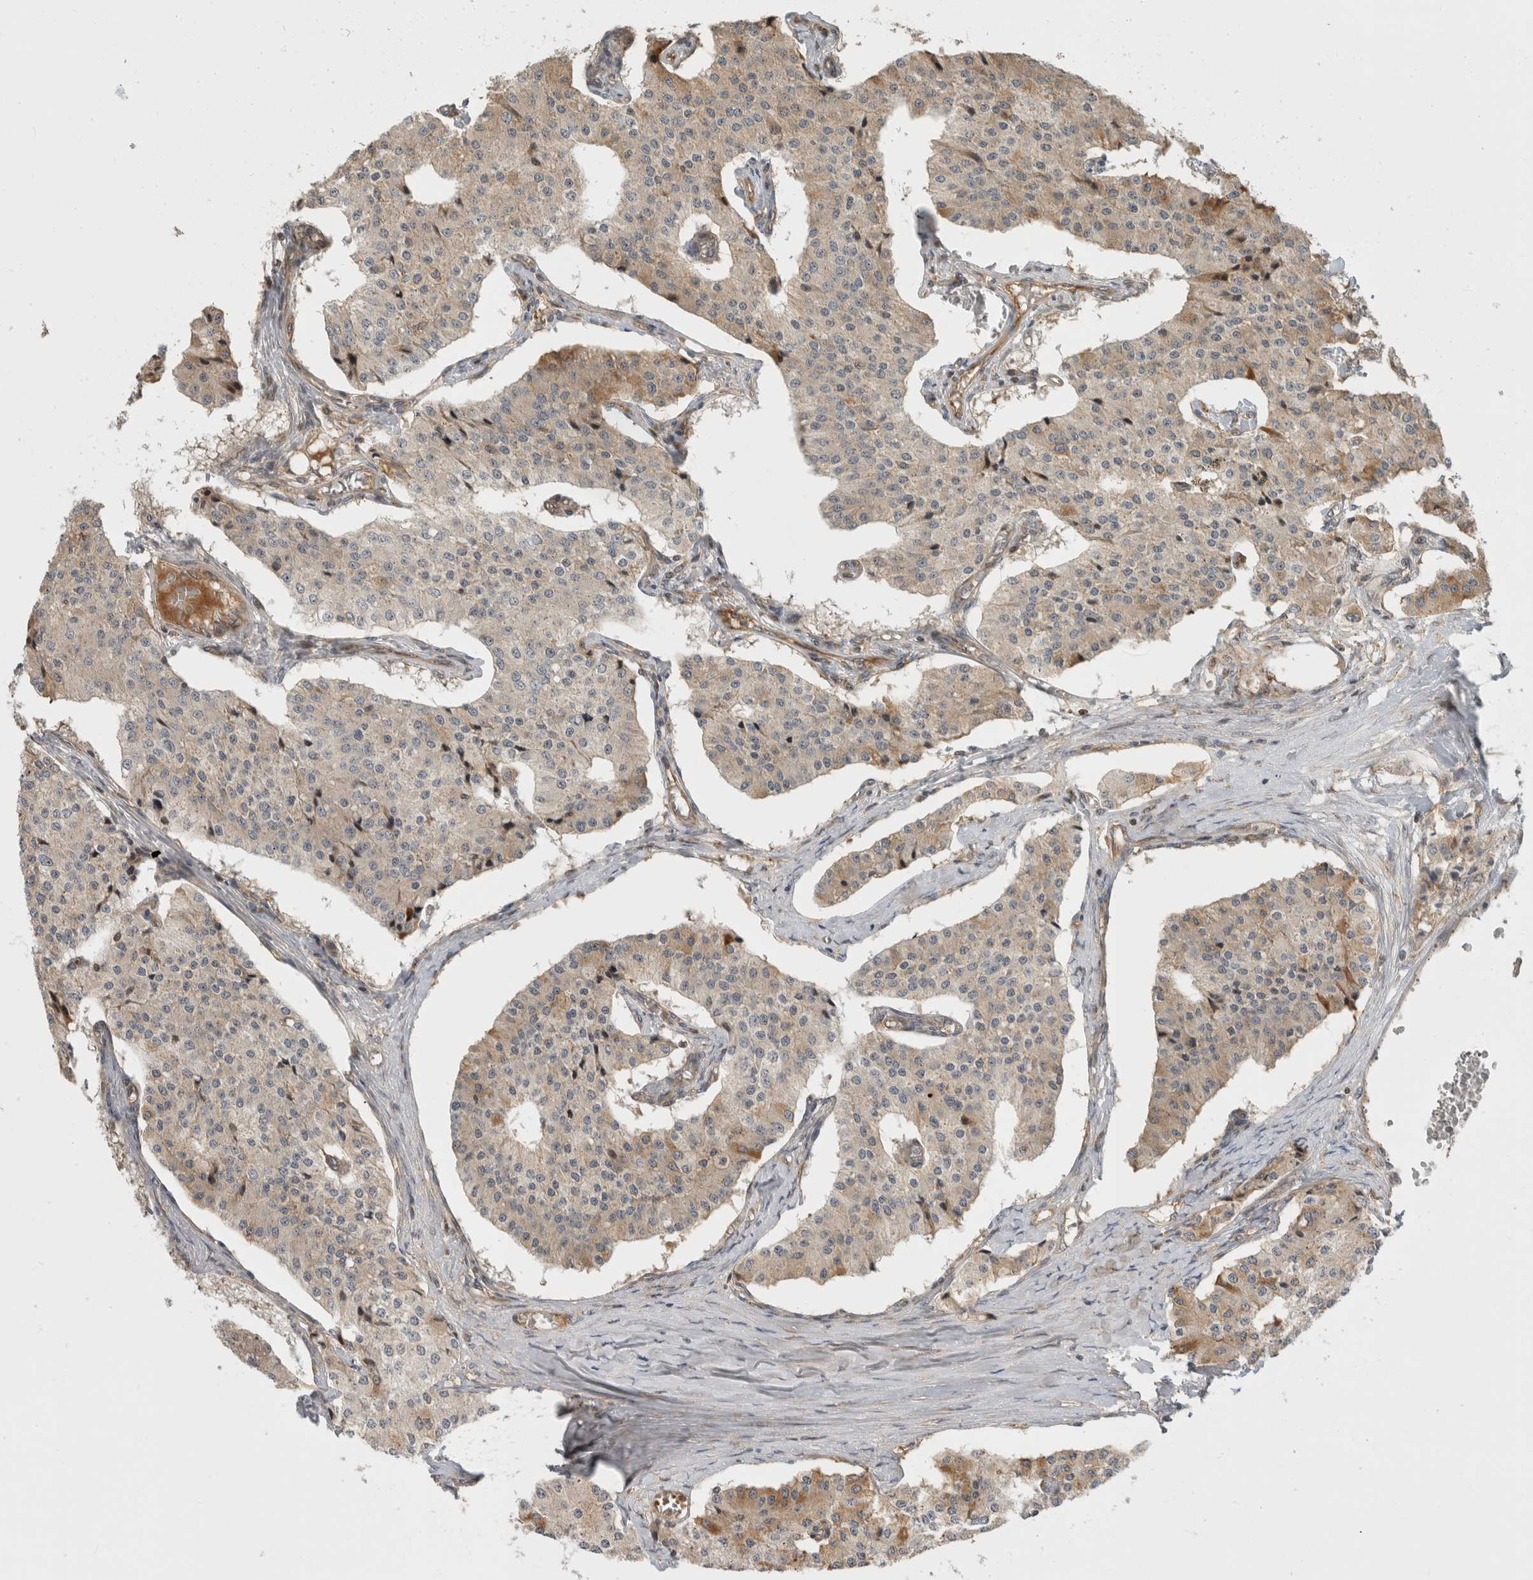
{"staining": {"intensity": "weak", "quantity": "<25%", "location": "cytoplasmic/membranous"}, "tissue": "carcinoid", "cell_type": "Tumor cells", "image_type": "cancer", "snomed": [{"axis": "morphology", "description": "Carcinoid, malignant, NOS"}, {"axis": "topography", "description": "Colon"}], "caption": "There is no significant staining in tumor cells of malignant carcinoid.", "gene": "WASF2", "patient": {"sex": "female", "age": 52}}